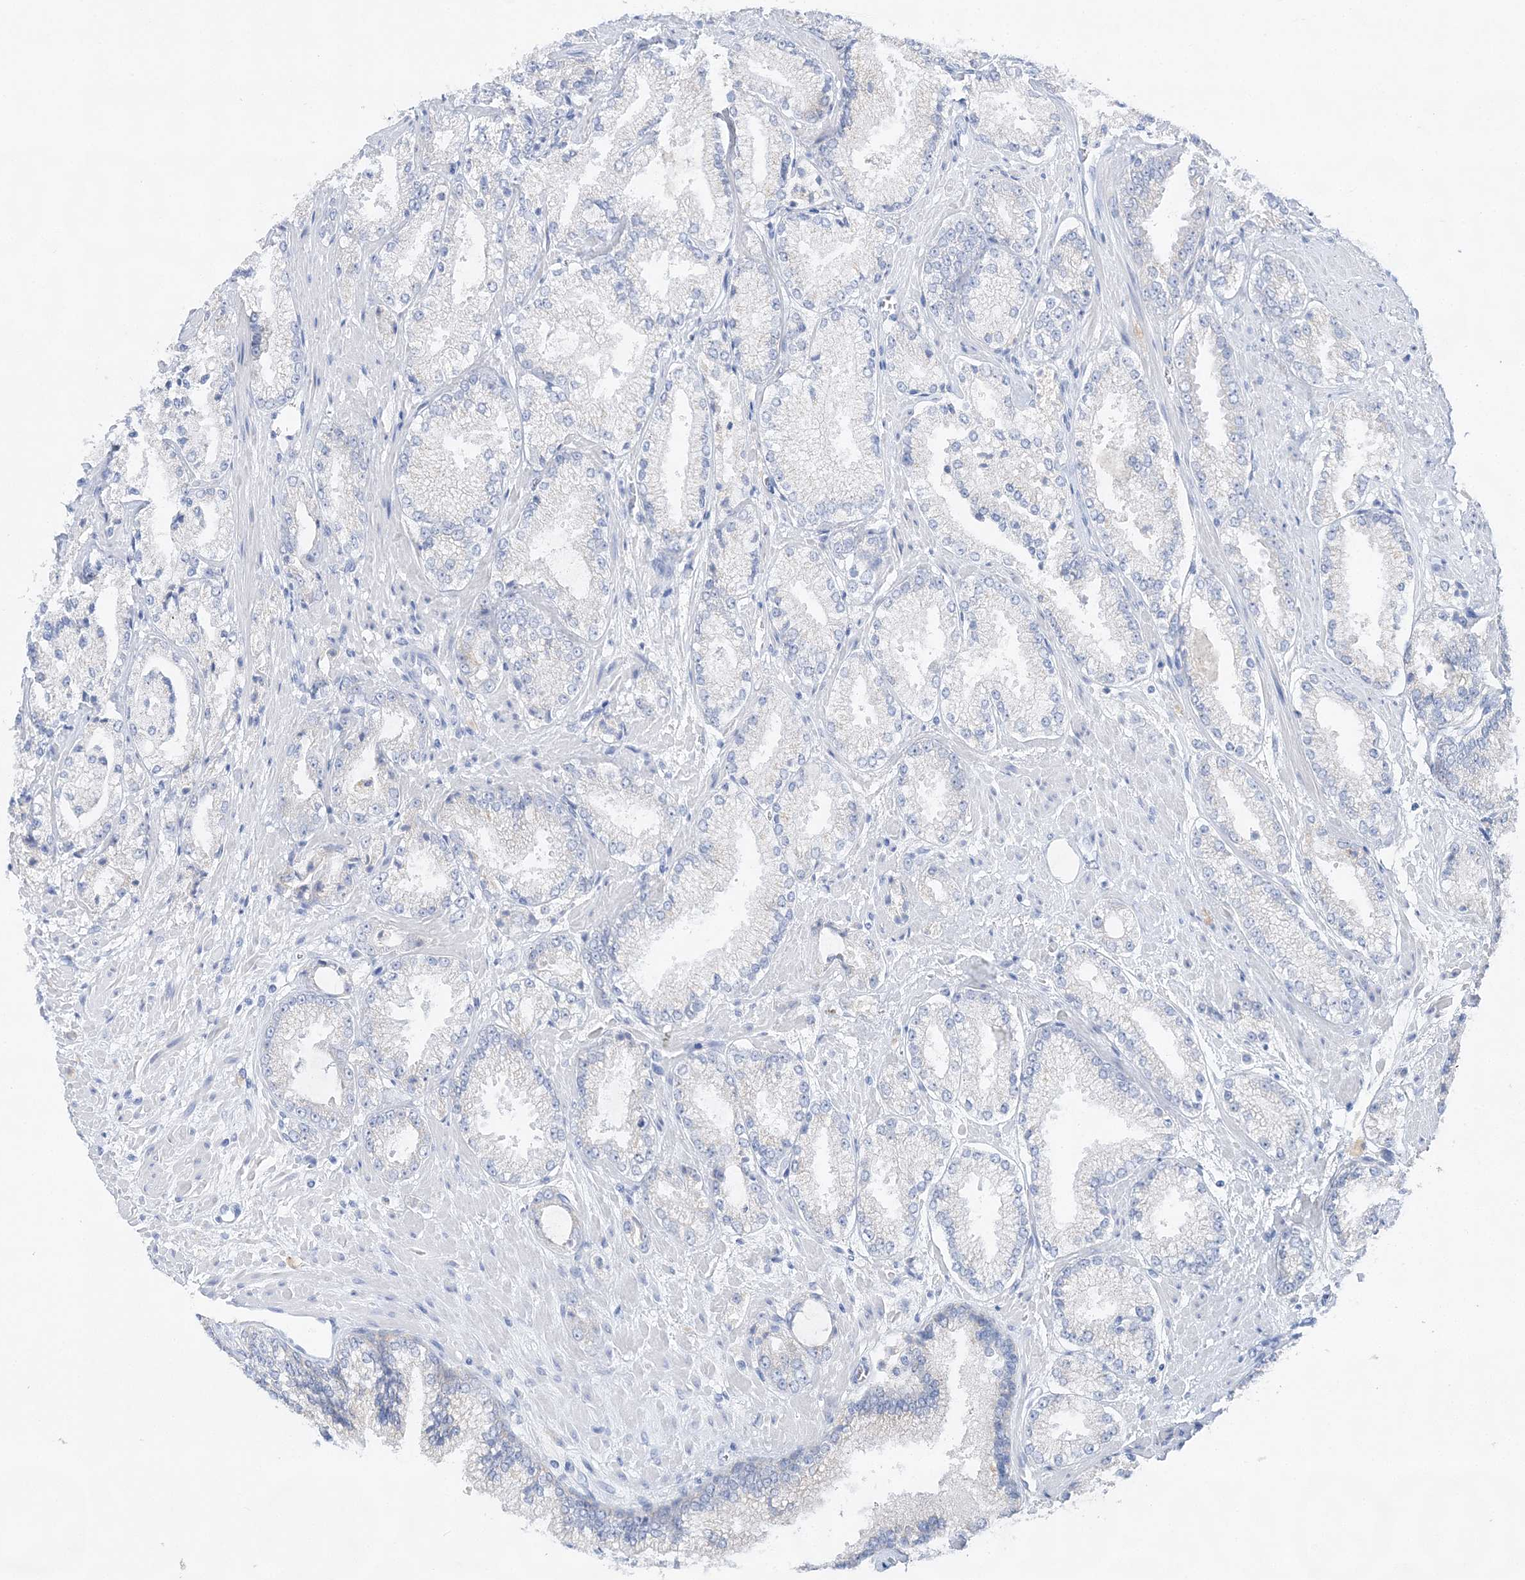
{"staining": {"intensity": "negative", "quantity": "none", "location": "none"}, "tissue": "prostate cancer", "cell_type": "Tumor cells", "image_type": "cancer", "snomed": [{"axis": "morphology", "description": "Adenocarcinoma, High grade"}, {"axis": "topography", "description": "Prostate"}], "caption": "IHC micrograph of neoplastic tissue: human prostate cancer (adenocarcinoma (high-grade)) stained with DAB (3,3'-diaminobenzidine) exhibits no significant protein expression in tumor cells.", "gene": "SLC5A6", "patient": {"sex": "male", "age": 73}}